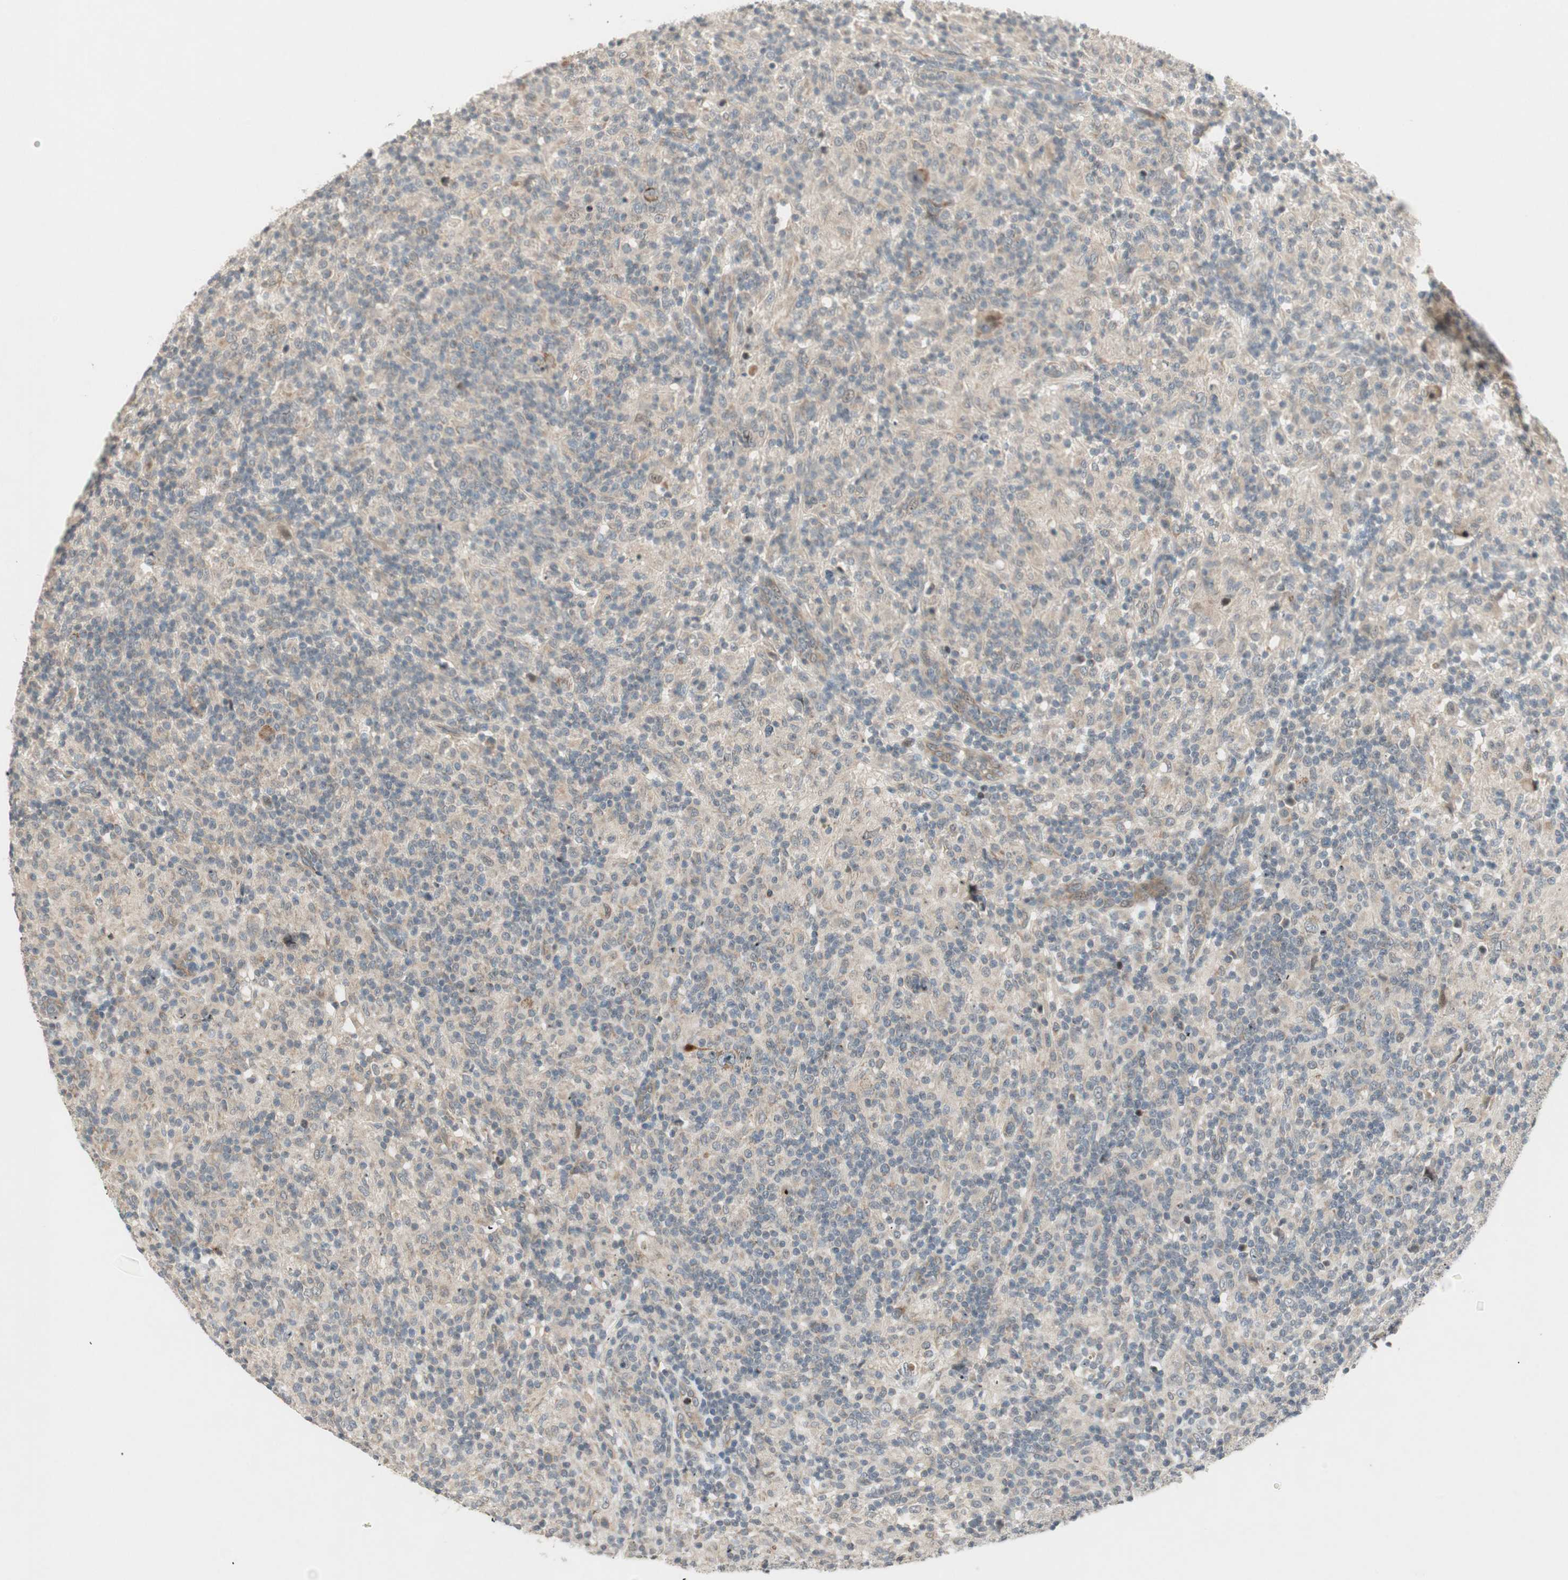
{"staining": {"intensity": "weak", "quantity": "25%-75%", "location": "cytoplasmic/membranous"}, "tissue": "lymphoma", "cell_type": "Tumor cells", "image_type": "cancer", "snomed": [{"axis": "morphology", "description": "Hodgkin's disease, NOS"}, {"axis": "topography", "description": "Lymph node"}], "caption": "Immunohistochemical staining of Hodgkin's disease exhibits weak cytoplasmic/membranous protein expression in about 25%-75% of tumor cells.", "gene": "ACSL5", "patient": {"sex": "male", "age": 70}}